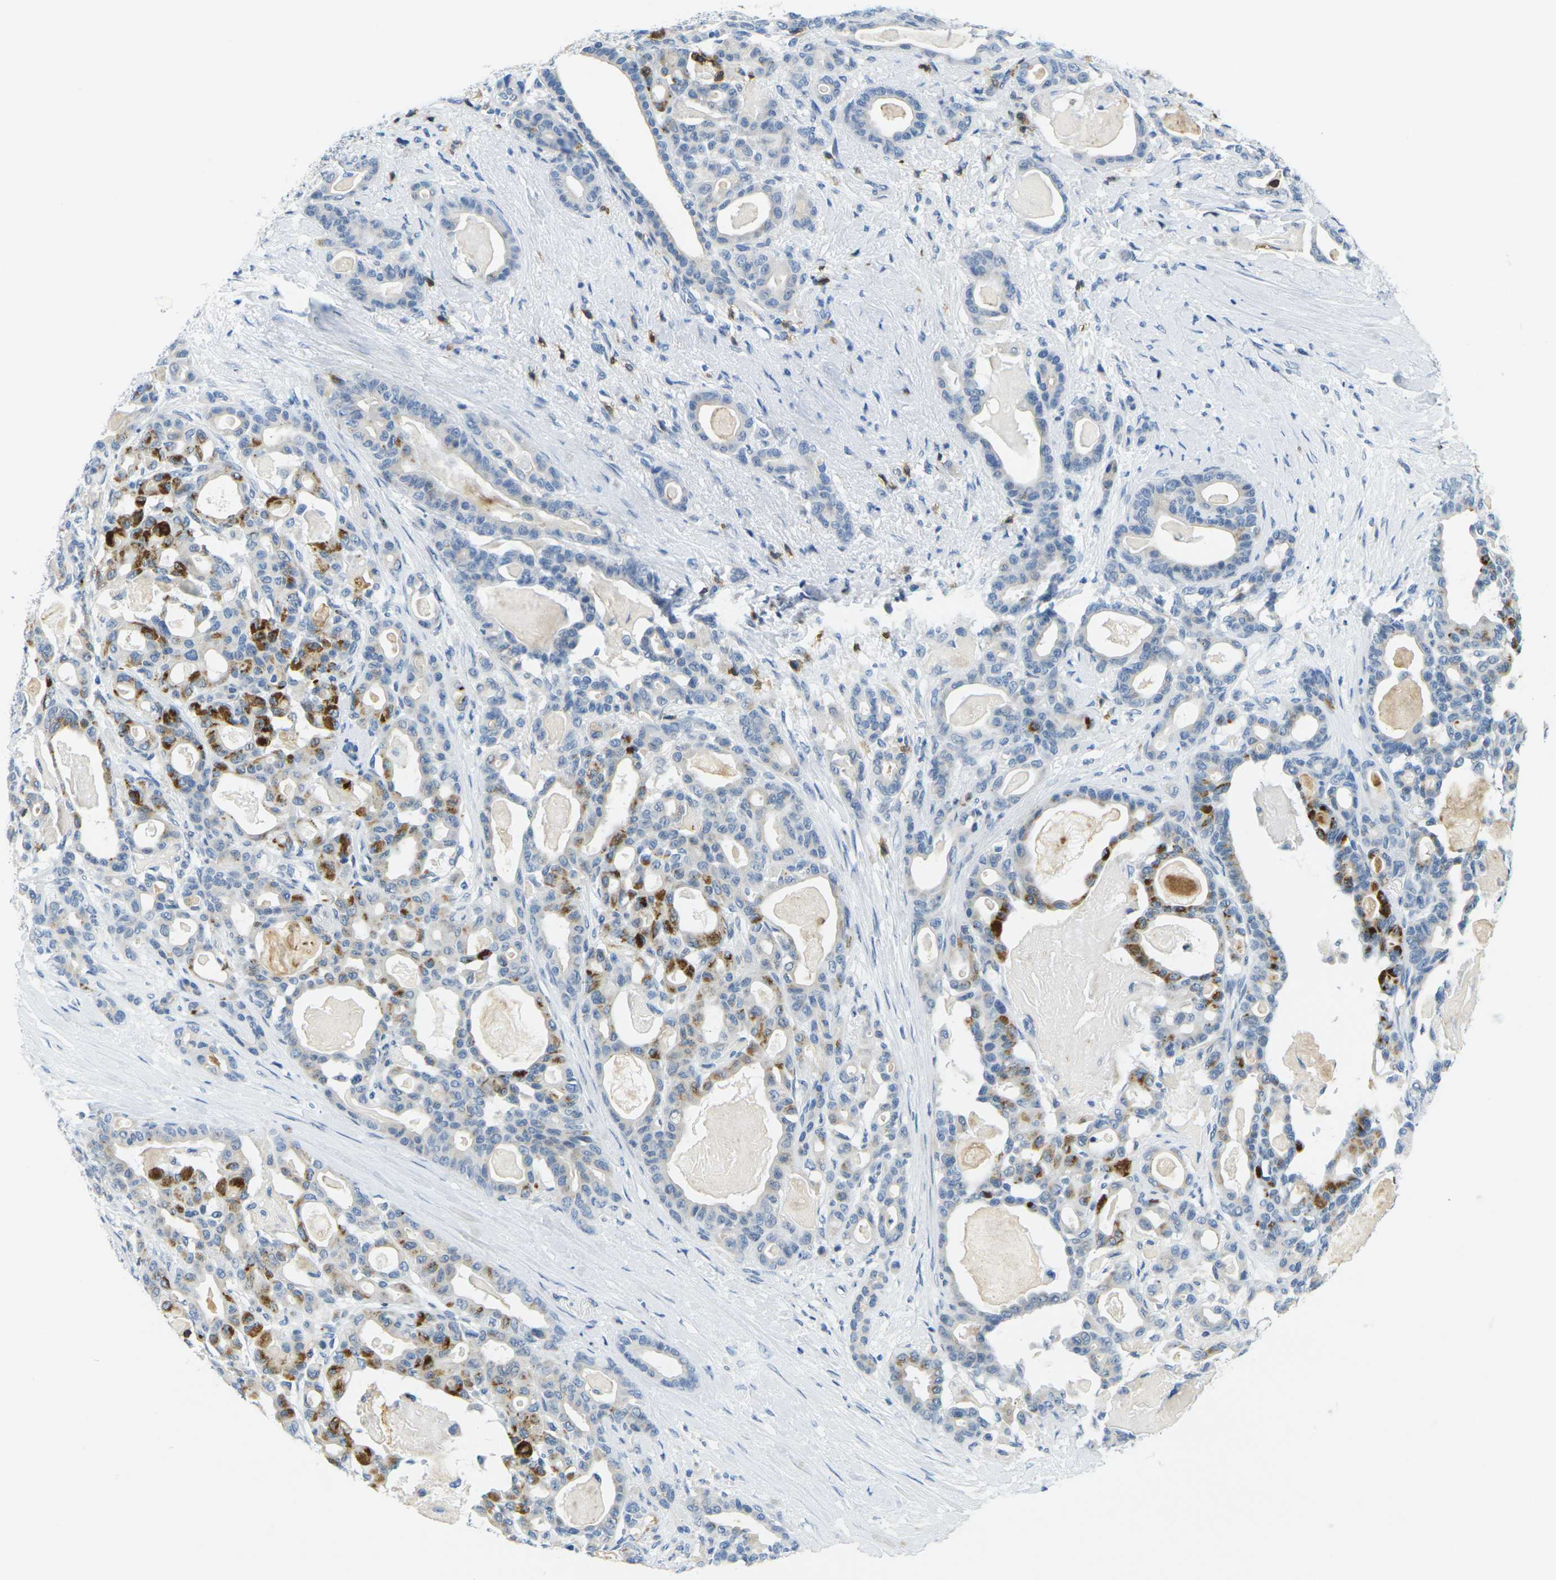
{"staining": {"intensity": "strong", "quantity": "<25%", "location": "cytoplasmic/membranous"}, "tissue": "pancreatic cancer", "cell_type": "Tumor cells", "image_type": "cancer", "snomed": [{"axis": "morphology", "description": "Adenocarcinoma, NOS"}, {"axis": "topography", "description": "Pancreas"}], "caption": "Immunohistochemistry photomicrograph of human pancreatic cancer stained for a protein (brown), which shows medium levels of strong cytoplasmic/membranous staining in approximately <25% of tumor cells.", "gene": "CD3D", "patient": {"sex": "male", "age": 63}}